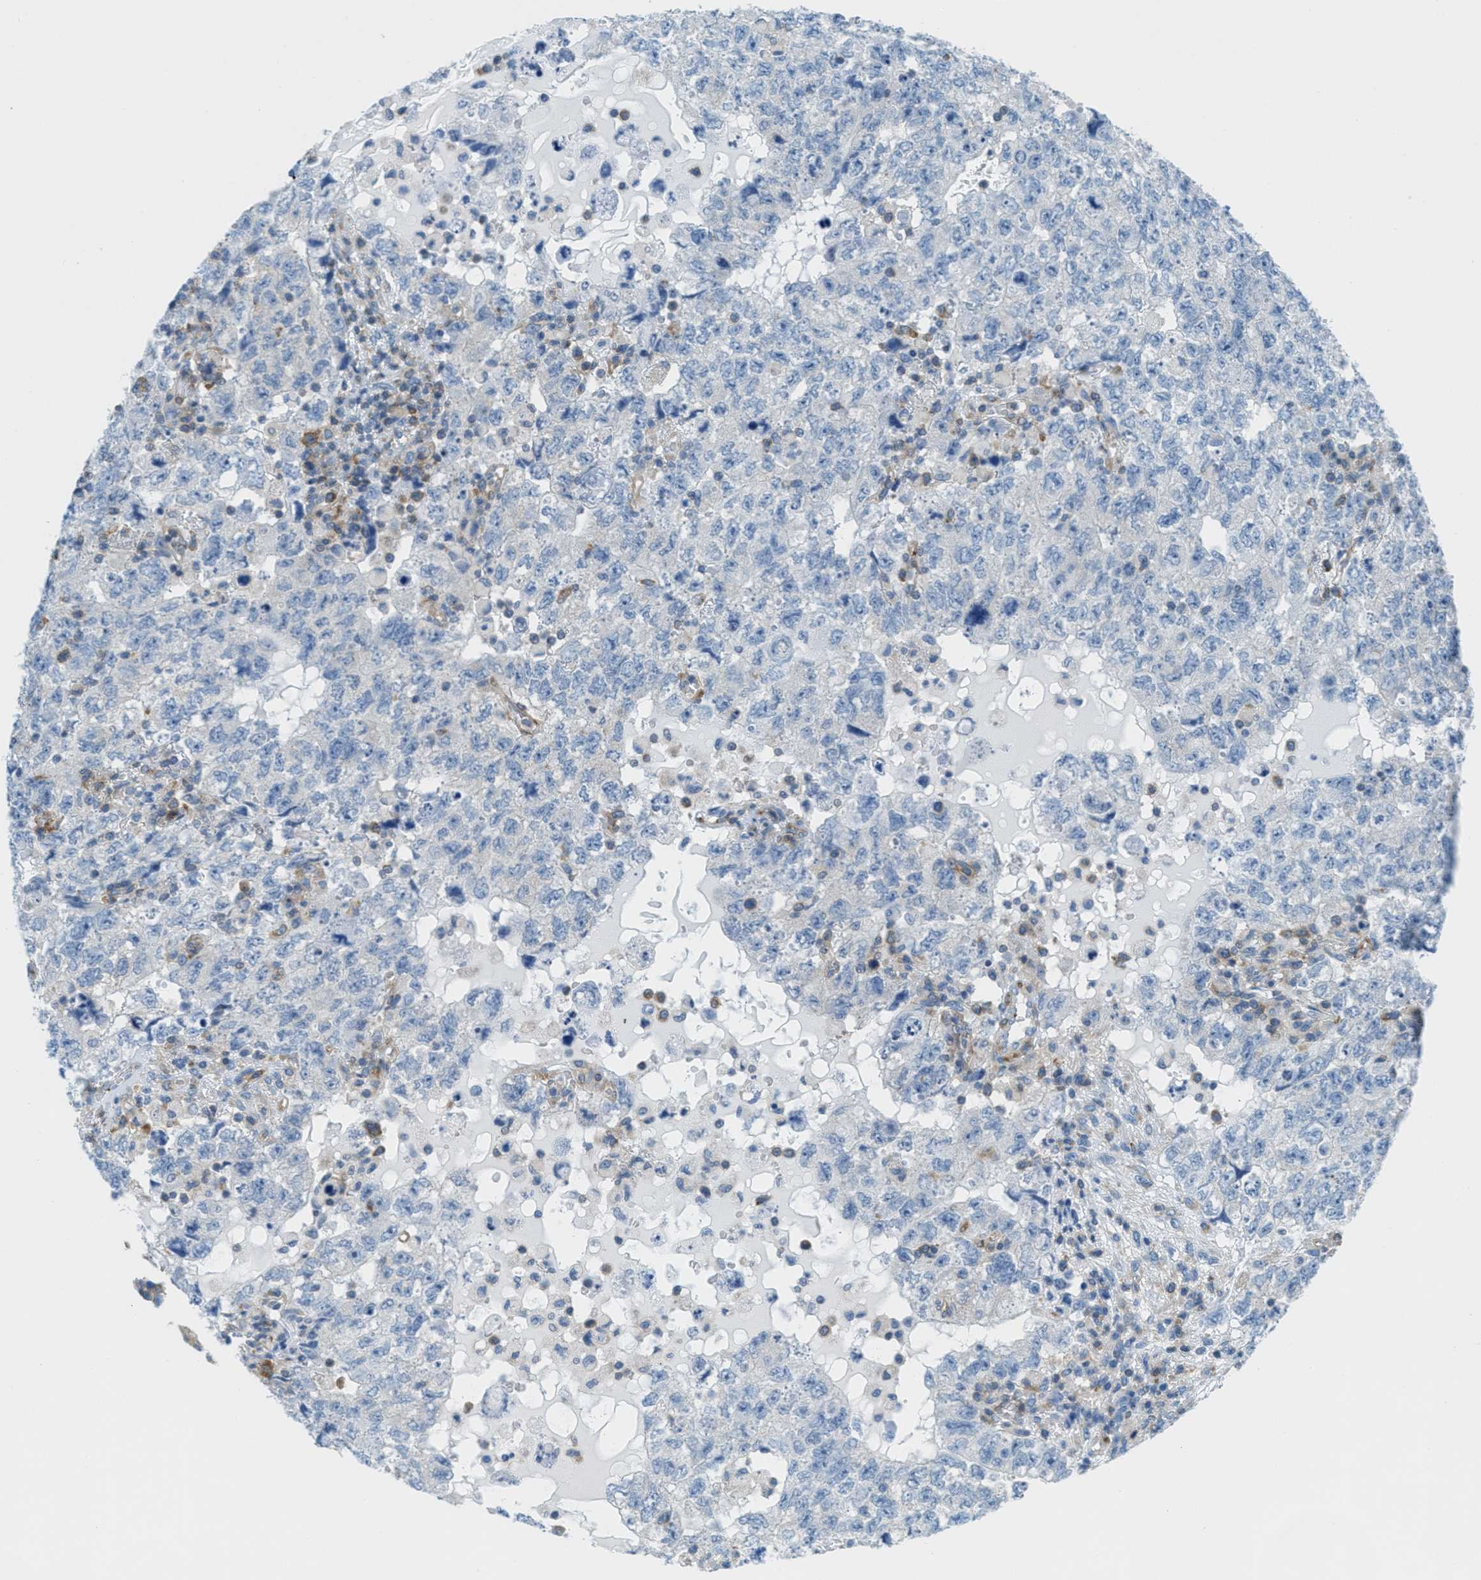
{"staining": {"intensity": "weak", "quantity": "<25%", "location": "cytoplasmic/membranous"}, "tissue": "testis cancer", "cell_type": "Tumor cells", "image_type": "cancer", "snomed": [{"axis": "morphology", "description": "Seminoma, NOS"}, {"axis": "topography", "description": "Testis"}], "caption": "This is a photomicrograph of immunohistochemistry (IHC) staining of testis cancer (seminoma), which shows no staining in tumor cells. (DAB immunohistochemistry (IHC) with hematoxylin counter stain).", "gene": "MAPRE2", "patient": {"sex": "male", "age": 22}}